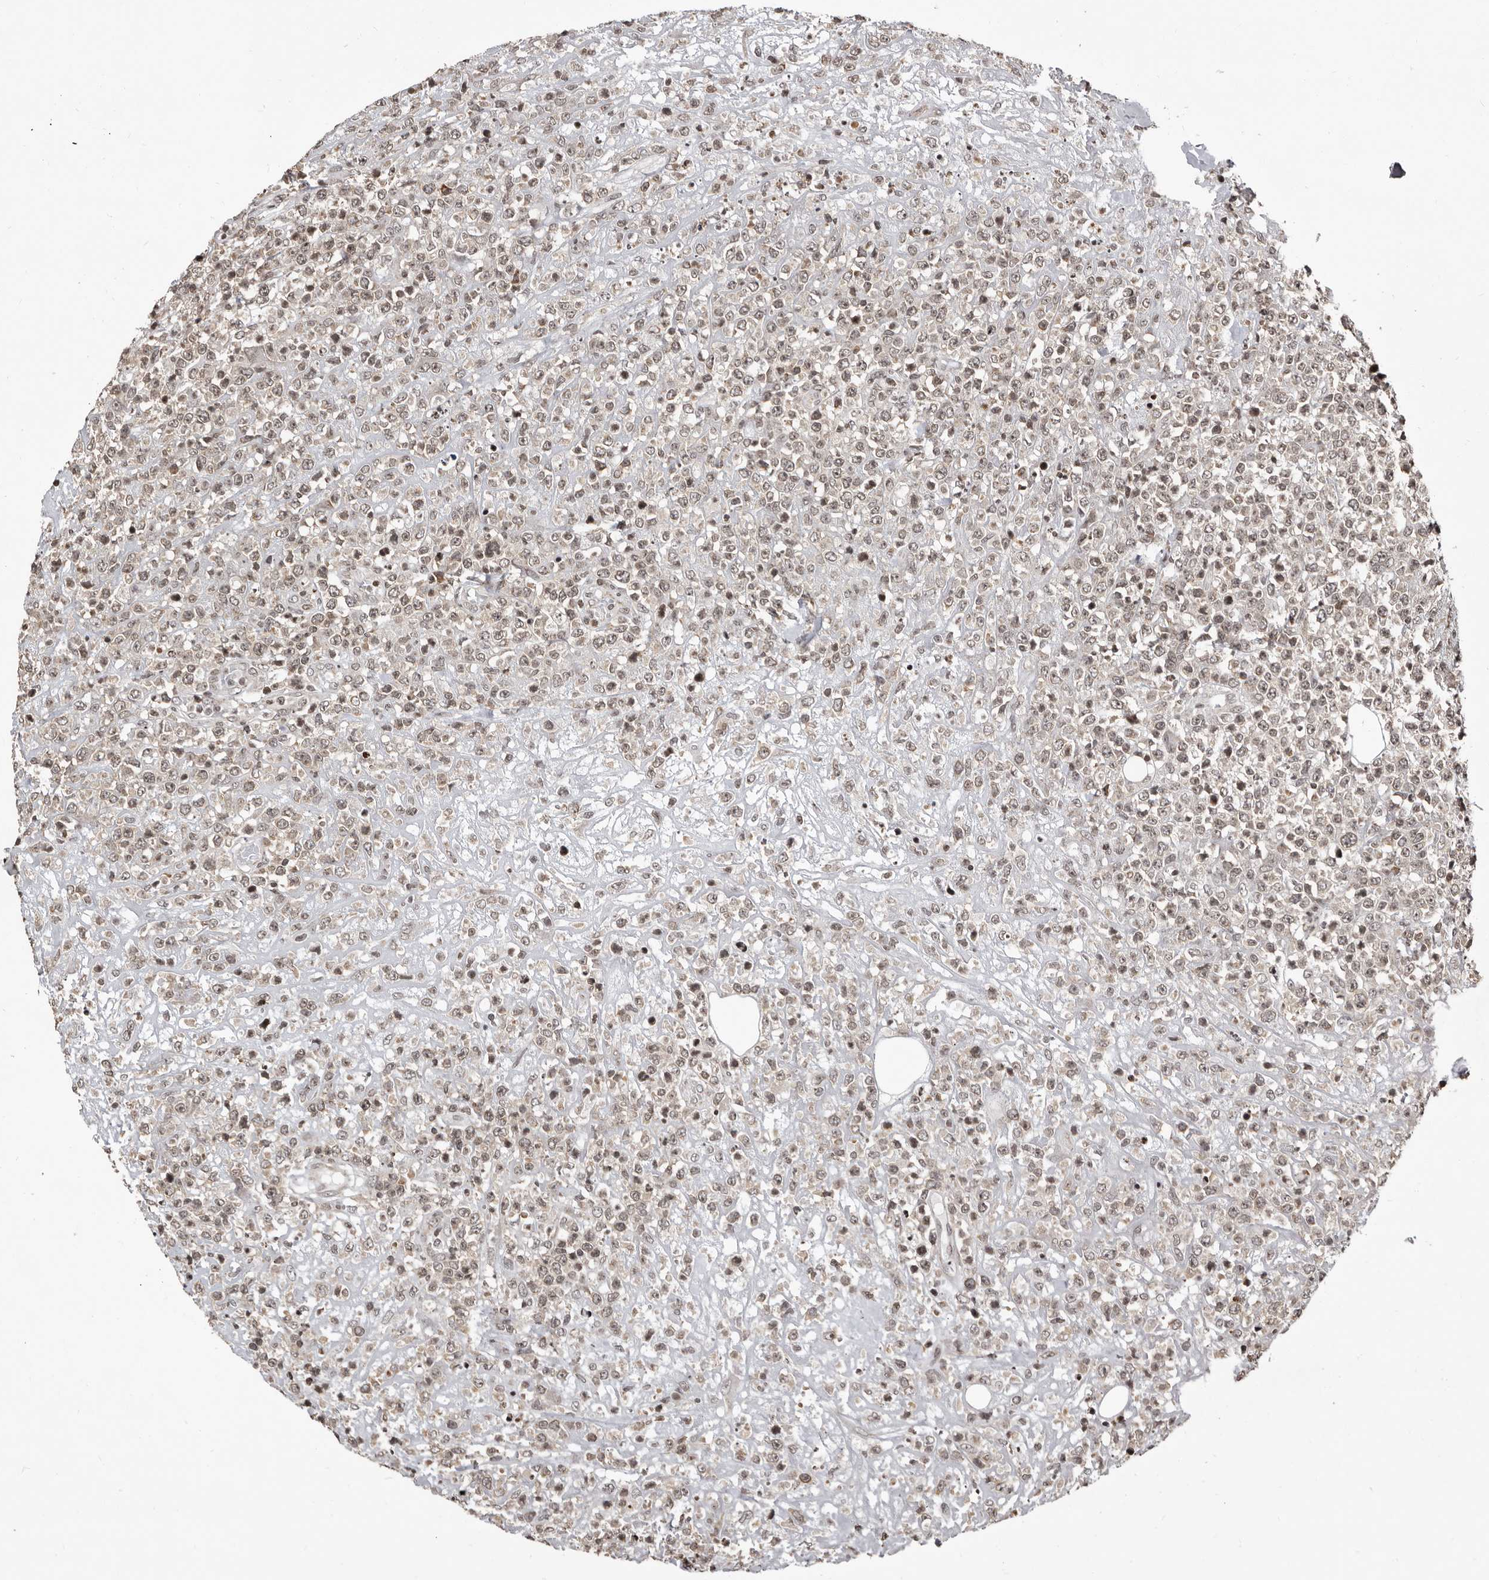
{"staining": {"intensity": "weak", "quantity": "25%-75%", "location": "nuclear"}, "tissue": "lymphoma", "cell_type": "Tumor cells", "image_type": "cancer", "snomed": [{"axis": "morphology", "description": "Malignant lymphoma, non-Hodgkin's type, High grade"}, {"axis": "topography", "description": "Colon"}], "caption": "About 25%-75% of tumor cells in malignant lymphoma, non-Hodgkin's type (high-grade) exhibit weak nuclear protein staining as visualized by brown immunohistochemical staining.", "gene": "THUMPD1", "patient": {"sex": "female", "age": 53}}